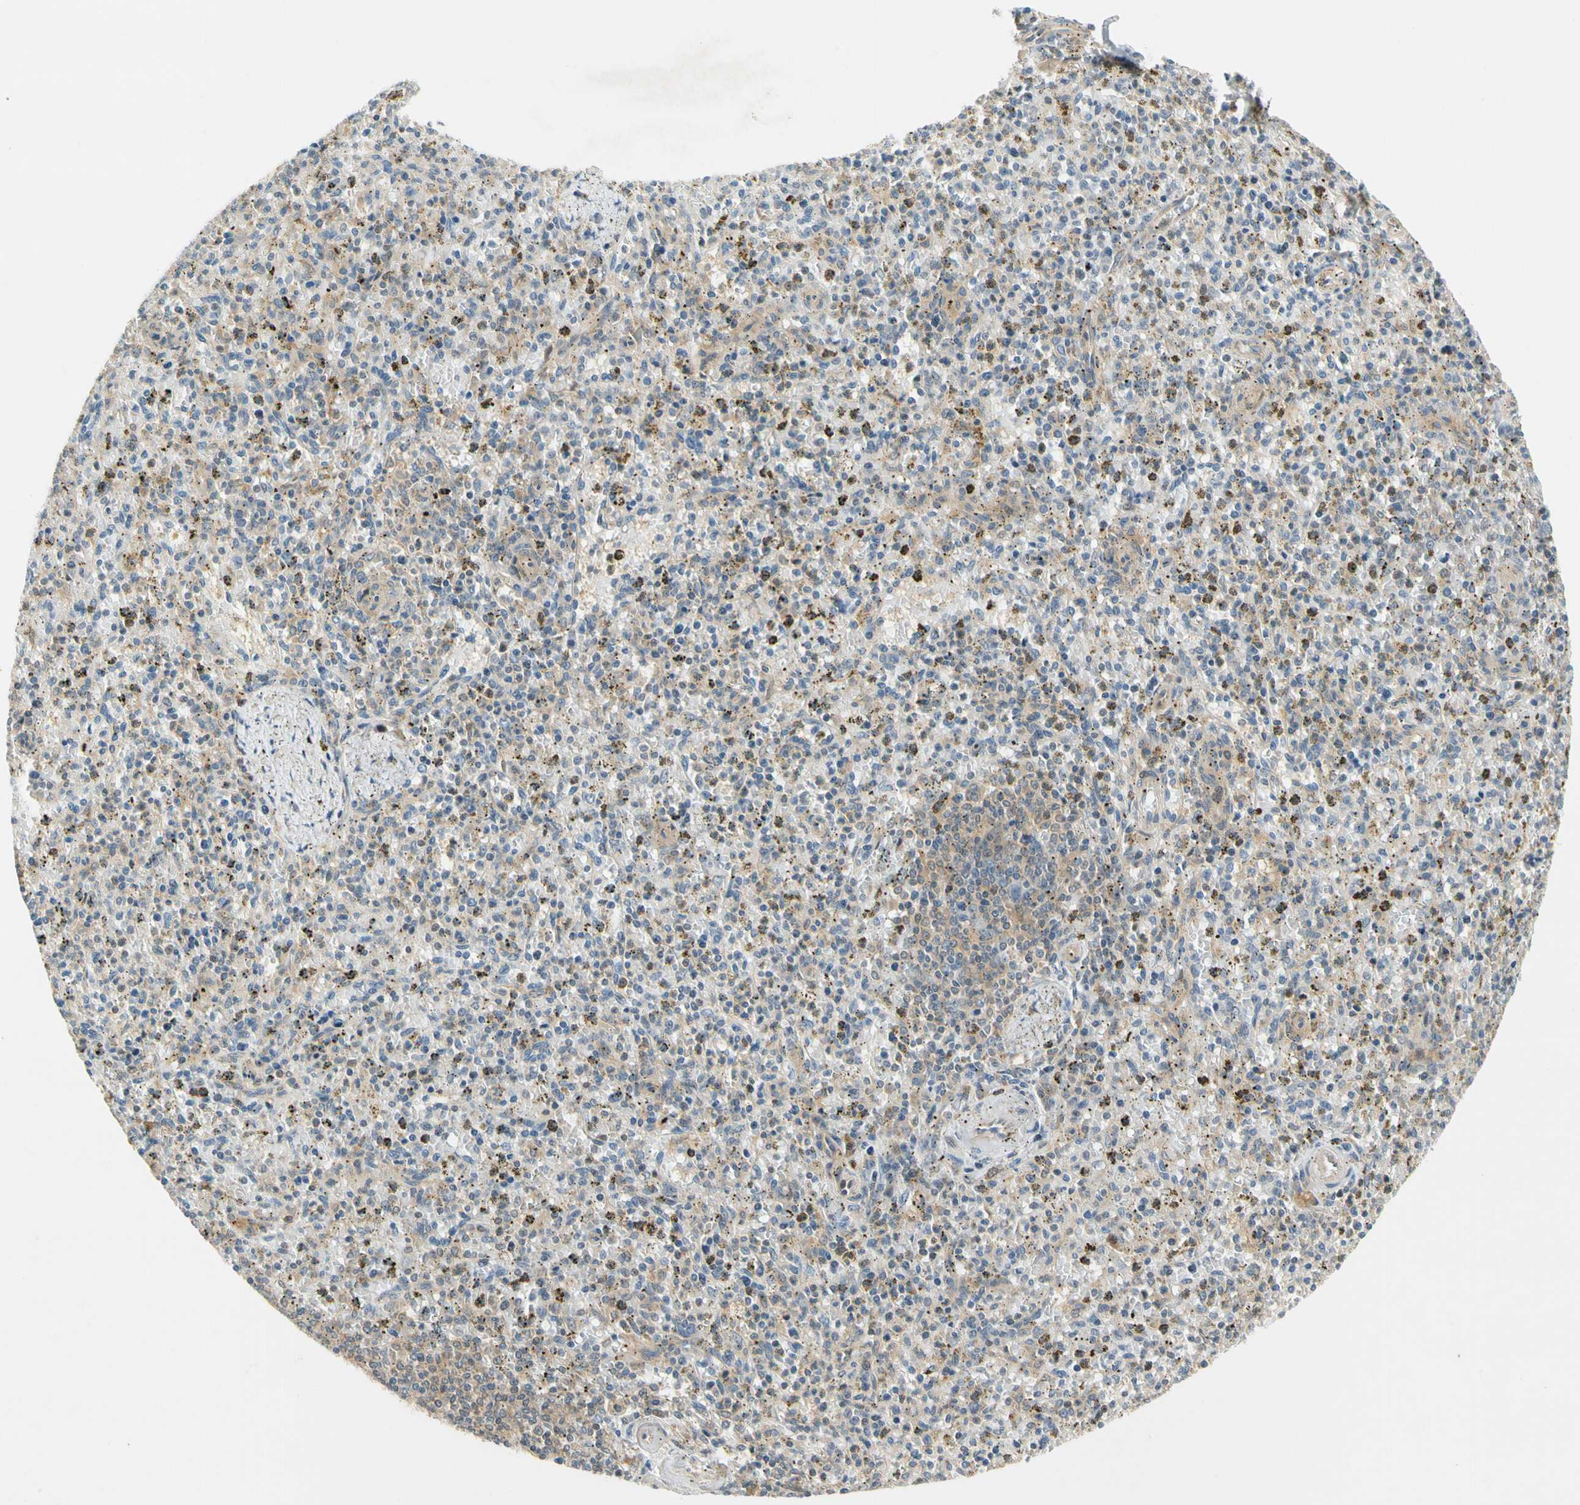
{"staining": {"intensity": "weak", "quantity": "25%-75%", "location": "cytoplasmic/membranous"}, "tissue": "spleen", "cell_type": "Cells in red pulp", "image_type": "normal", "snomed": [{"axis": "morphology", "description": "Normal tissue, NOS"}, {"axis": "topography", "description": "Spleen"}], "caption": "IHC (DAB (3,3'-diaminobenzidine)) staining of unremarkable spleen reveals weak cytoplasmic/membranous protein expression in approximately 25%-75% of cells in red pulp.", "gene": "GATD1", "patient": {"sex": "male", "age": 72}}